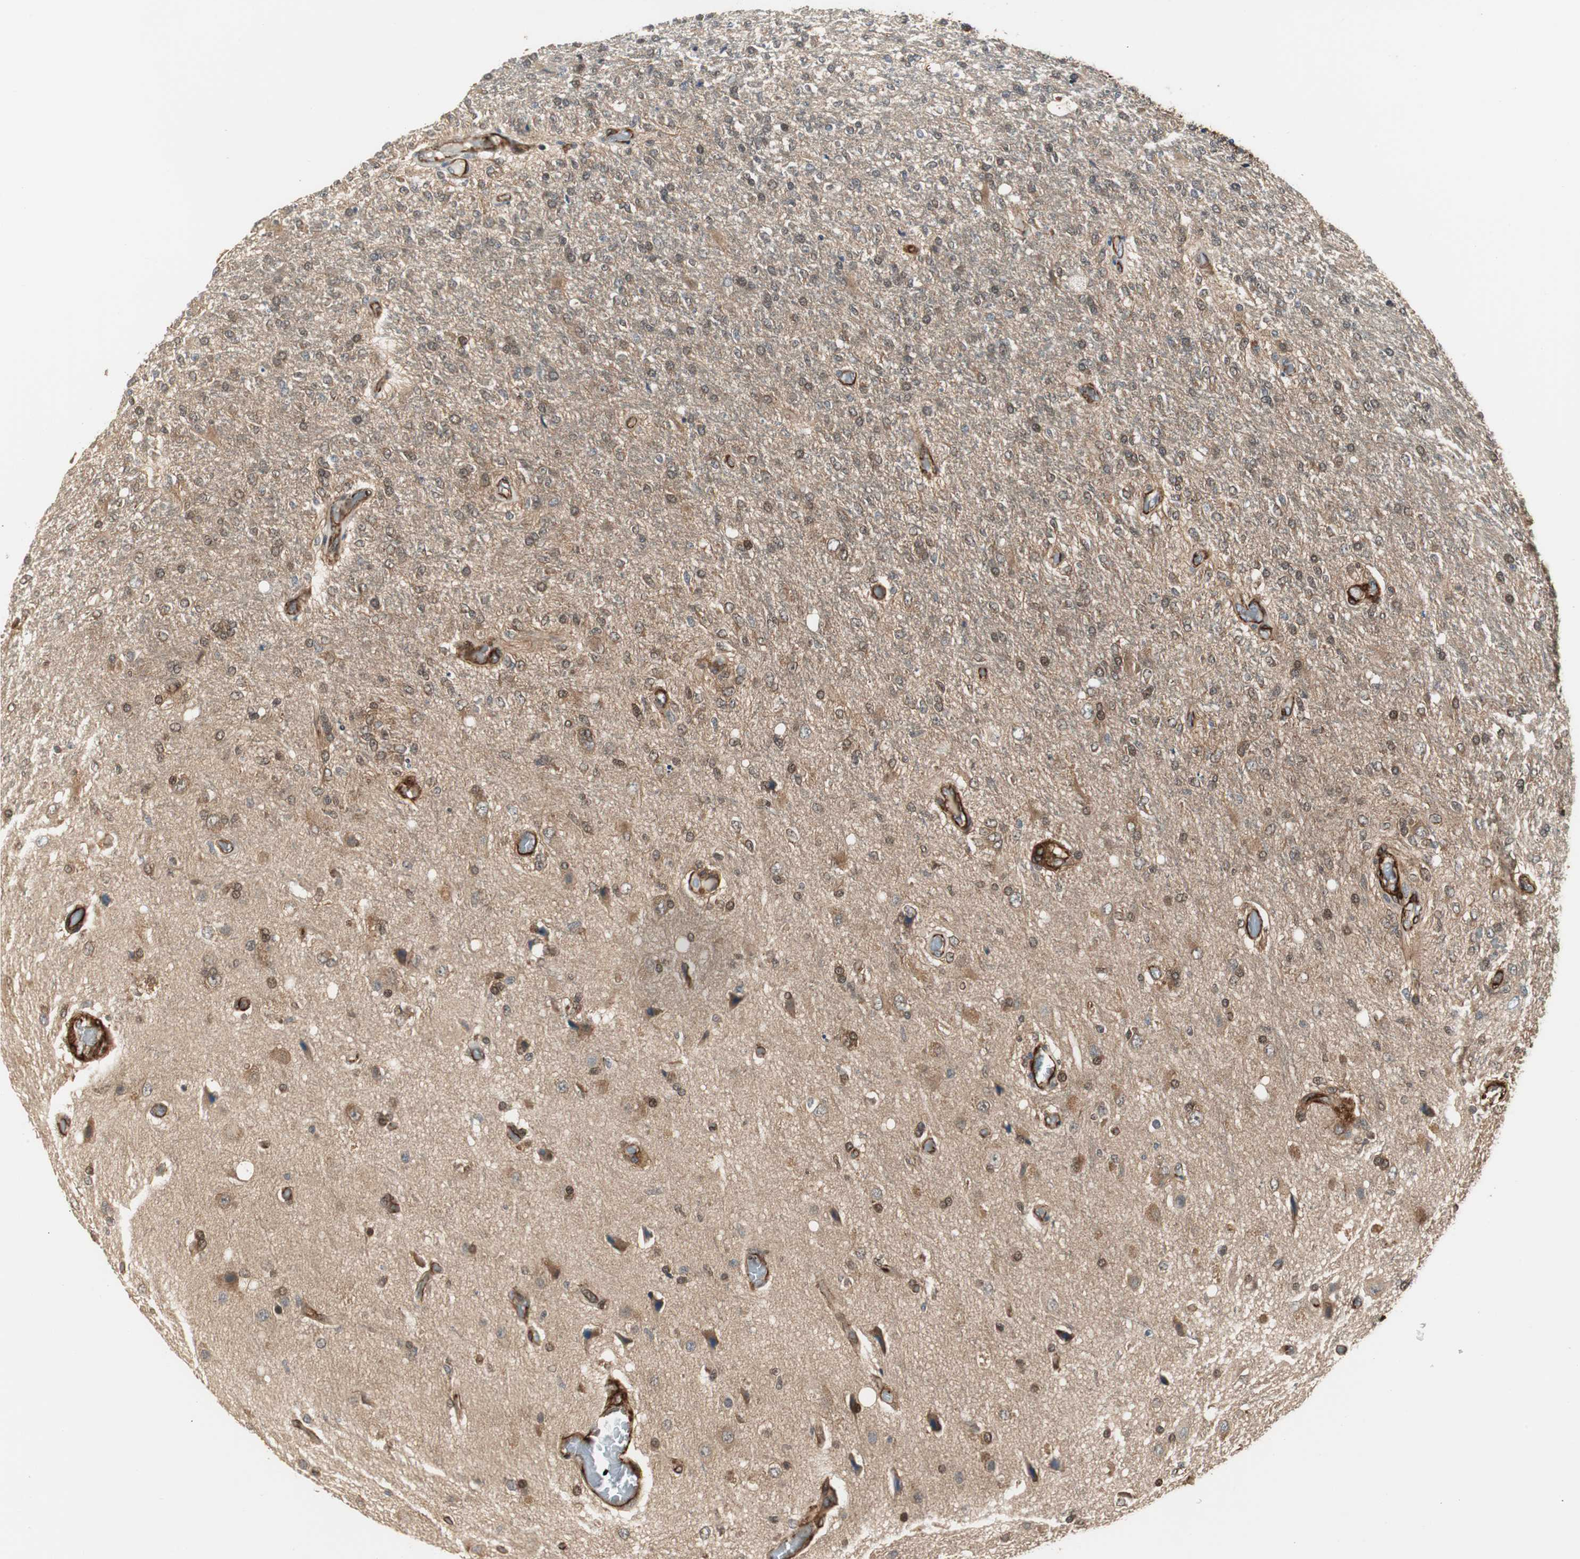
{"staining": {"intensity": "weak", "quantity": ">75%", "location": "cytoplasmic/membranous"}, "tissue": "glioma", "cell_type": "Tumor cells", "image_type": "cancer", "snomed": [{"axis": "morphology", "description": "Normal tissue, NOS"}, {"axis": "morphology", "description": "Glioma, malignant, High grade"}, {"axis": "topography", "description": "Cerebral cortex"}], "caption": "Protein positivity by immunohistochemistry (IHC) demonstrates weak cytoplasmic/membranous expression in approximately >75% of tumor cells in glioma. (DAB (3,3'-diaminobenzidine) IHC, brown staining for protein, blue staining for nuclei).", "gene": "PTPN11", "patient": {"sex": "male", "age": 77}}